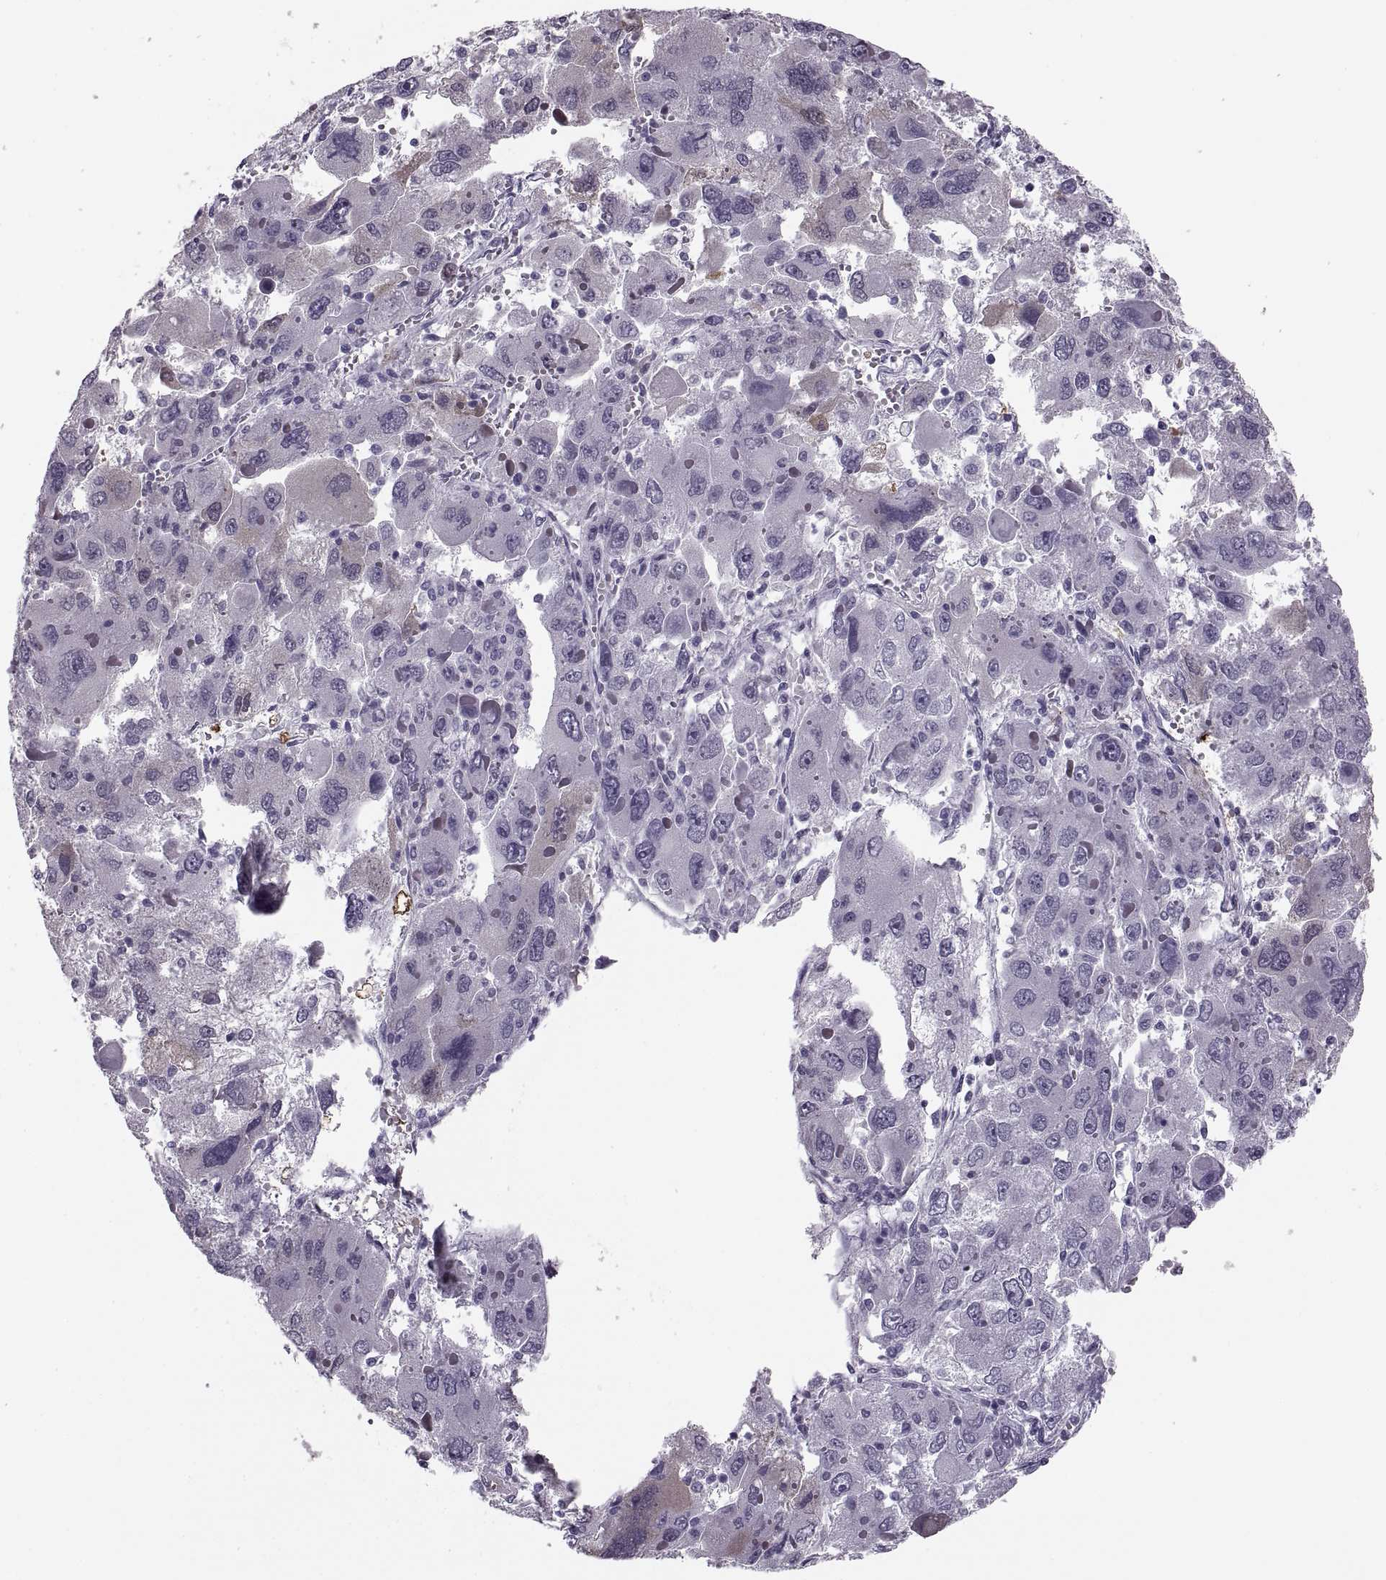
{"staining": {"intensity": "negative", "quantity": "none", "location": "none"}, "tissue": "liver cancer", "cell_type": "Tumor cells", "image_type": "cancer", "snomed": [{"axis": "morphology", "description": "Carcinoma, Hepatocellular, NOS"}, {"axis": "topography", "description": "Liver"}], "caption": "Immunohistochemical staining of human liver hepatocellular carcinoma reveals no significant expression in tumor cells.", "gene": "PAGE5", "patient": {"sex": "female", "age": 41}}